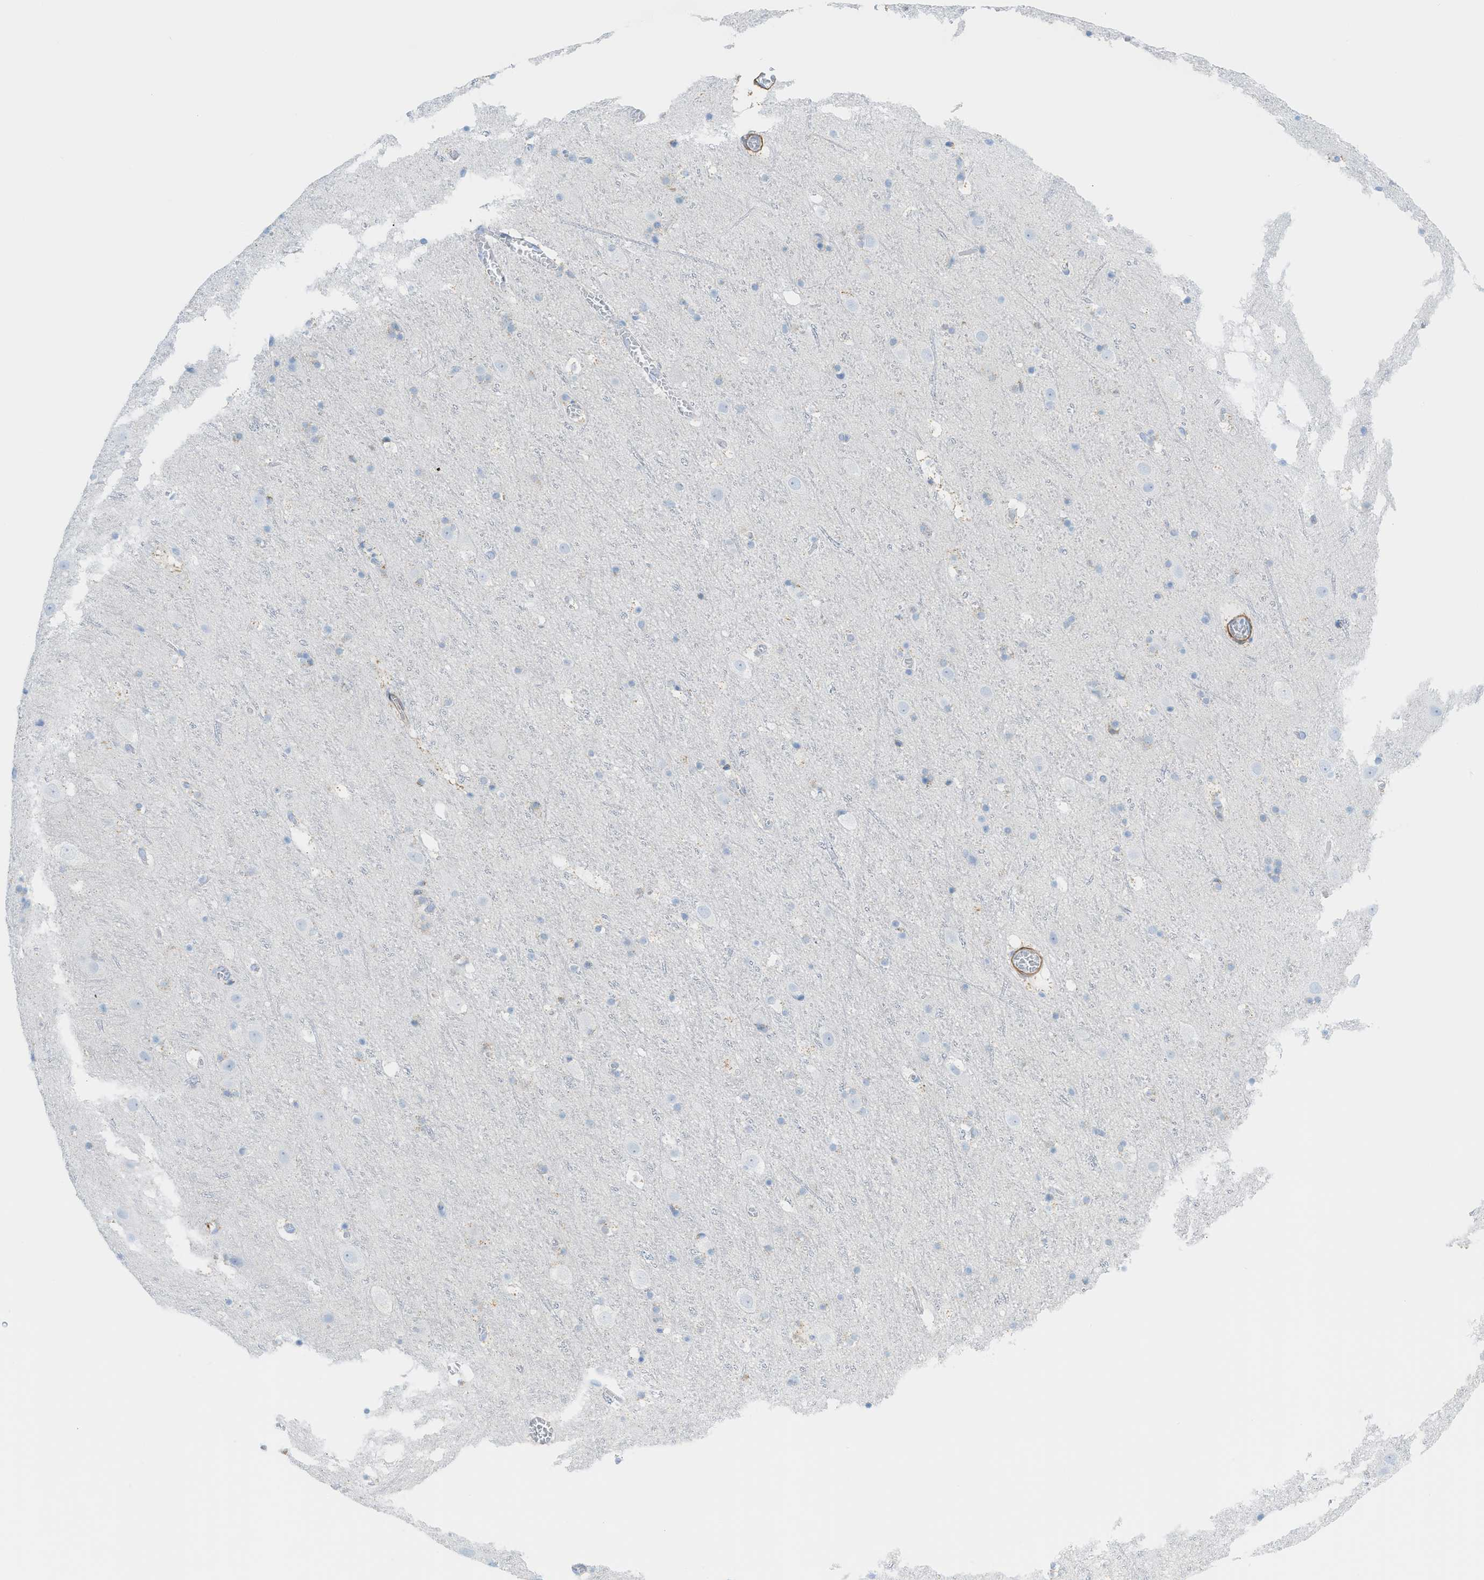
{"staining": {"intensity": "negative", "quantity": "none", "location": "none"}, "tissue": "cerebral cortex", "cell_type": "Endothelial cells", "image_type": "normal", "snomed": [{"axis": "morphology", "description": "Normal tissue, NOS"}, {"axis": "topography", "description": "Cerebral cortex"}], "caption": "This is an immunohistochemistry micrograph of benign cerebral cortex. There is no positivity in endothelial cells.", "gene": "MYH11", "patient": {"sex": "male", "age": 45}}